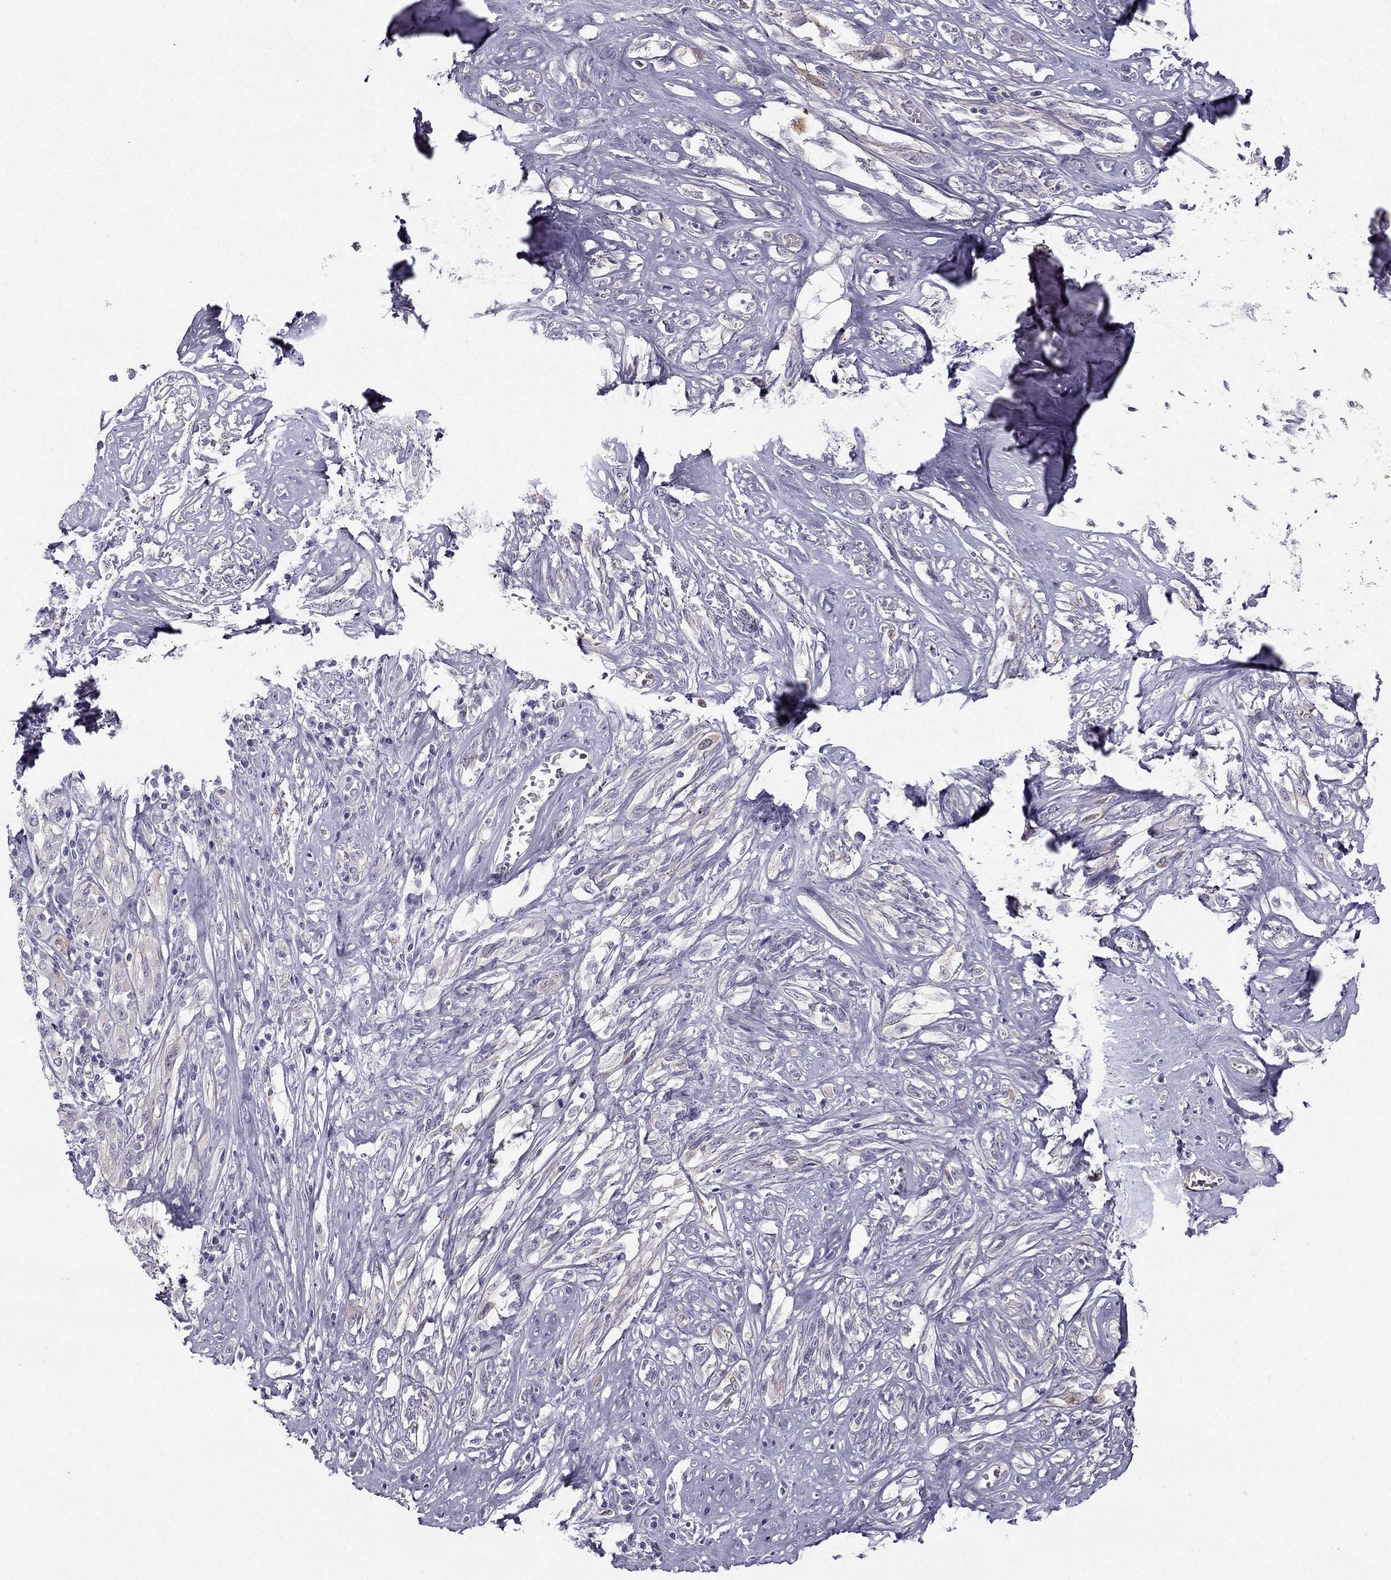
{"staining": {"intensity": "negative", "quantity": "none", "location": "none"}, "tissue": "melanoma", "cell_type": "Tumor cells", "image_type": "cancer", "snomed": [{"axis": "morphology", "description": "Malignant melanoma, NOS"}, {"axis": "topography", "description": "Skin"}], "caption": "High power microscopy photomicrograph of an immunohistochemistry photomicrograph of malignant melanoma, revealing no significant staining in tumor cells.", "gene": "NQO1", "patient": {"sex": "female", "age": 91}}